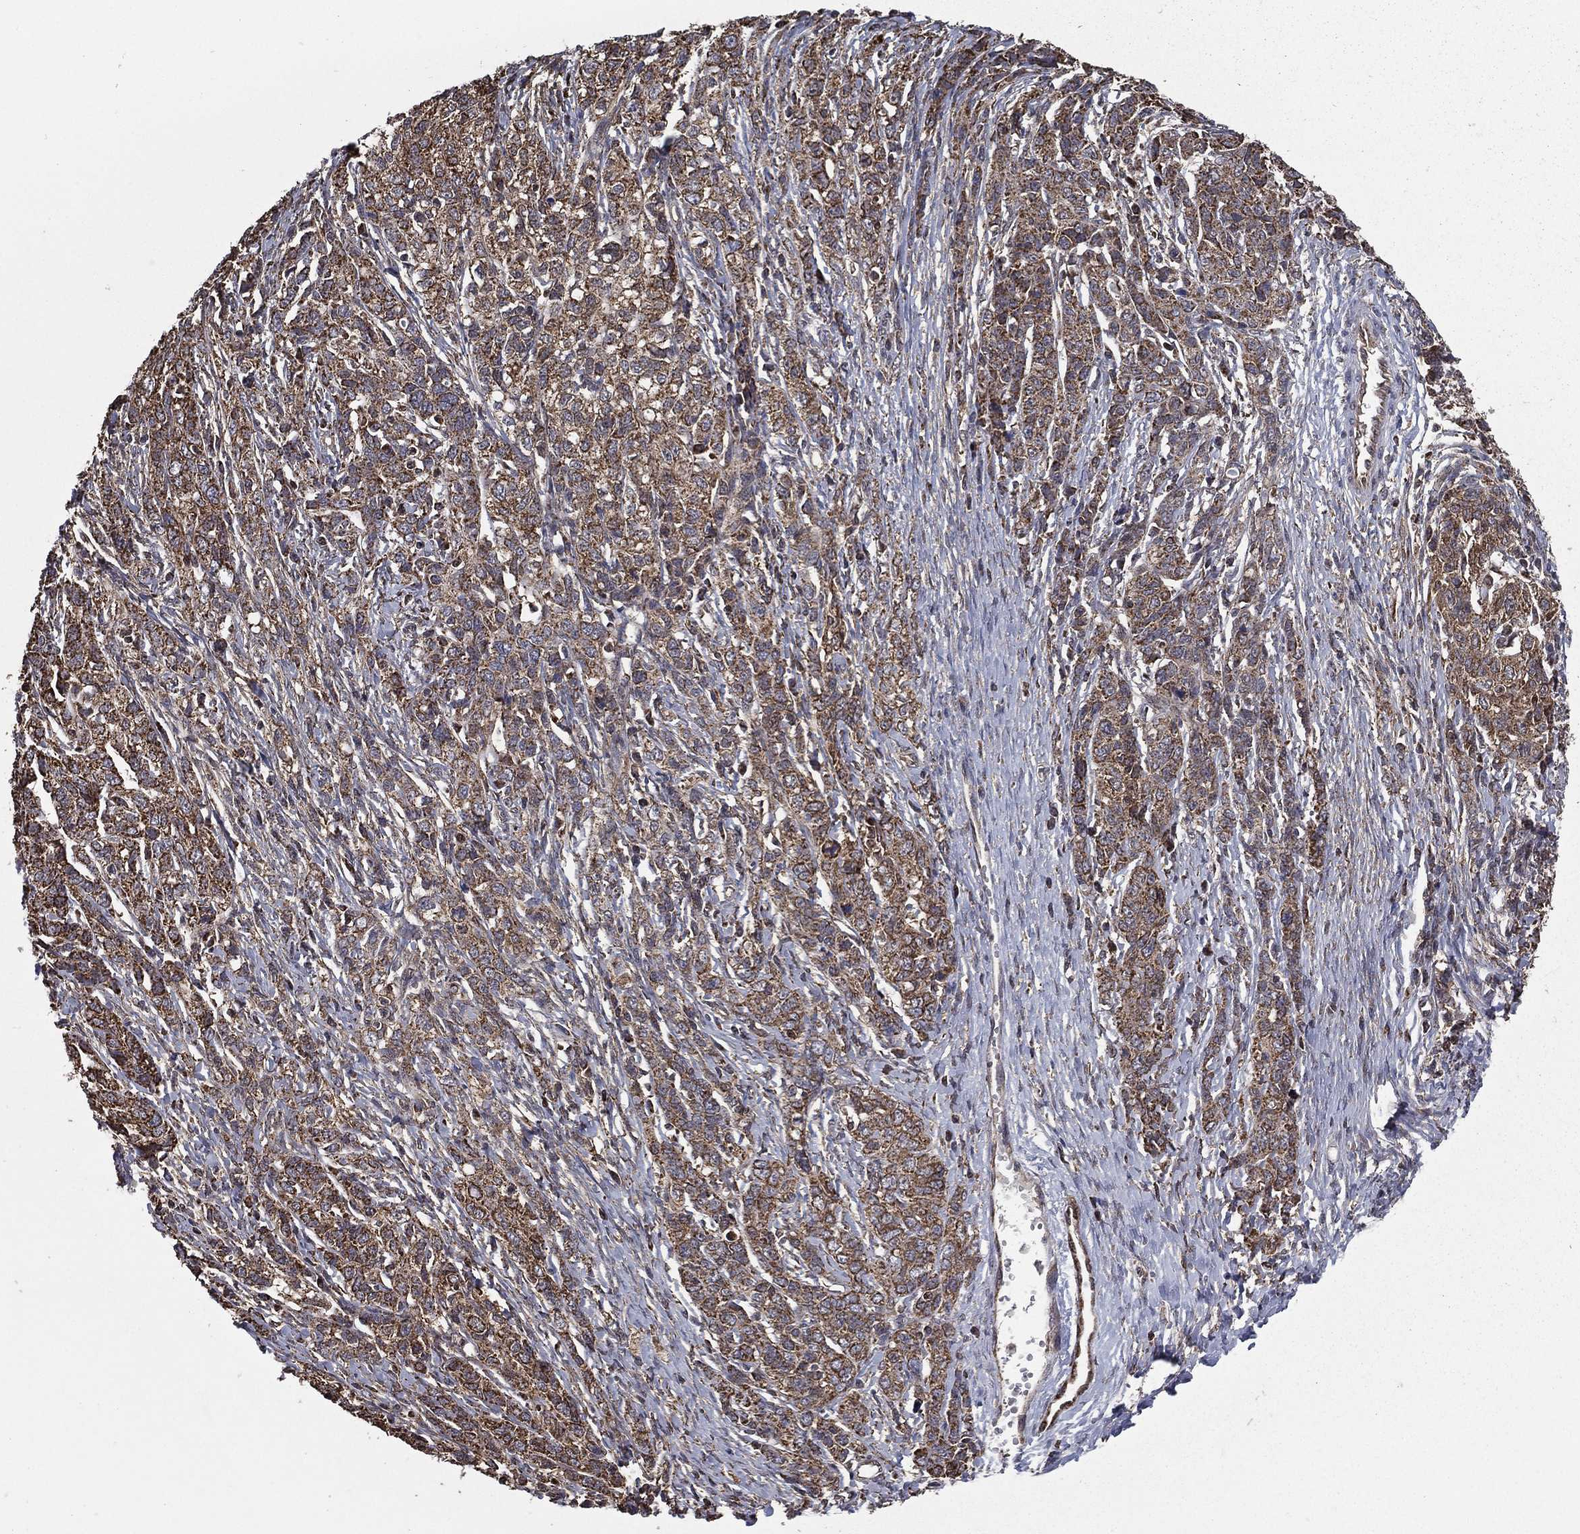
{"staining": {"intensity": "strong", "quantity": "25%-75%", "location": "cytoplasmic/membranous"}, "tissue": "ovarian cancer", "cell_type": "Tumor cells", "image_type": "cancer", "snomed": [{"axis": "morphology", "description": "Cystadenocarcinoma, serous, NOS"}, {"axis": "topography", "description": "Ovary"}], "caption": "Protein staining of ovarian serous cystadenocarcinoma tissue demonstrates strong cytoplasmic/membranous staining in about 25%-75% of tumor cells.", "gene": "RIGI", "patient": {"sex": "female", "age": 71}}